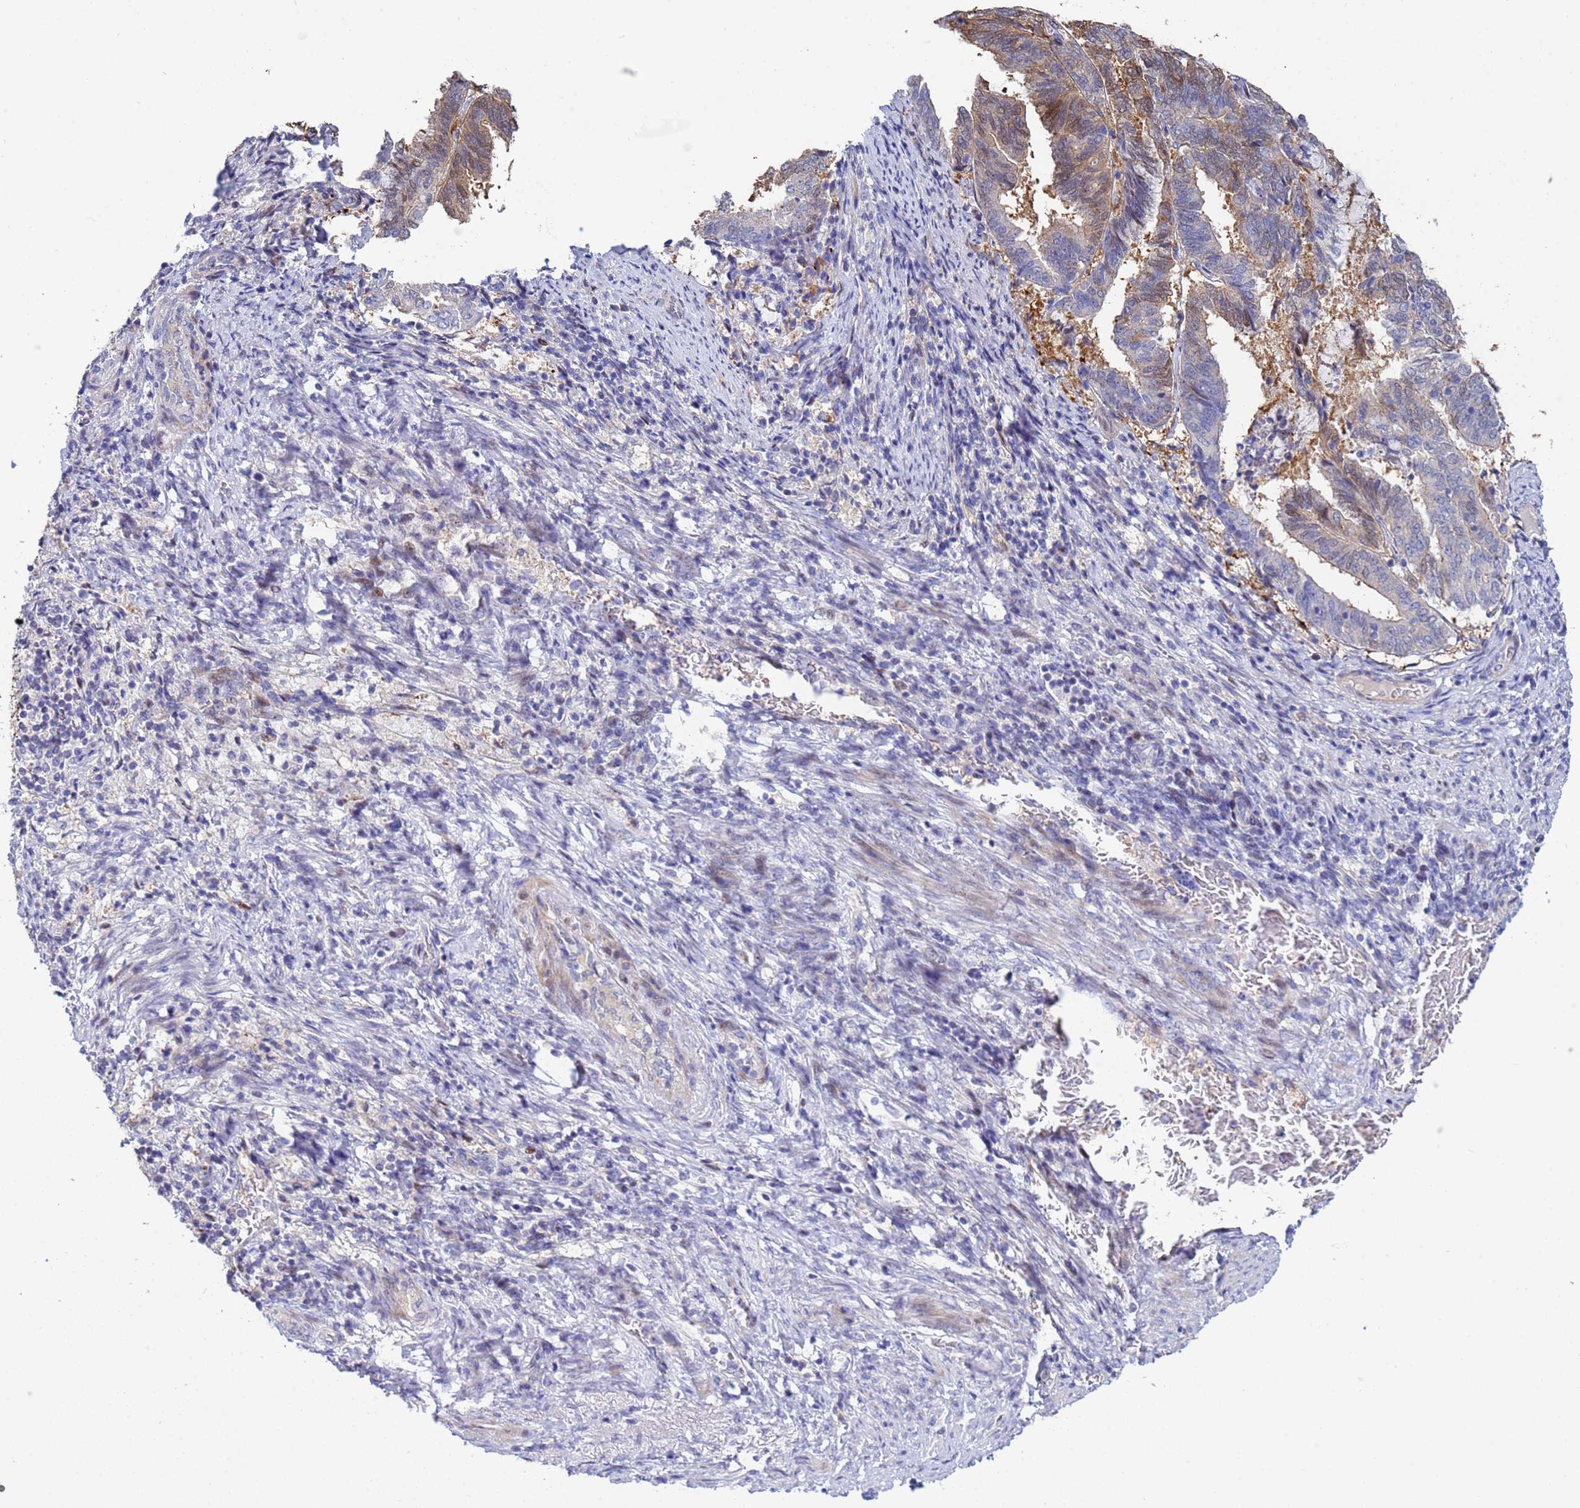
{"staining": {"intensity": "weak", "quantity": "<25%", "location": "cytoplasmic/membranous"}, "tissue": "endometrial cancer", "cell_type": "Tumor cells", "image_type": "cancer", "snomed": [{"axis": "morphology", "description": "Adenocarcinoma, NOS"}, {"axis": "topography", "description": "Endometrium"}], "caption": "Tumor cells show no significant staining in endometrial cancer. (Stains: DAB immunohistochemistry (IHC) with hematoxylin counter stain, Microscopy: brightfield microscopy at high magnification).", "gene": "PPP6R1", "patient": {"sex": "female", "age": 80}}